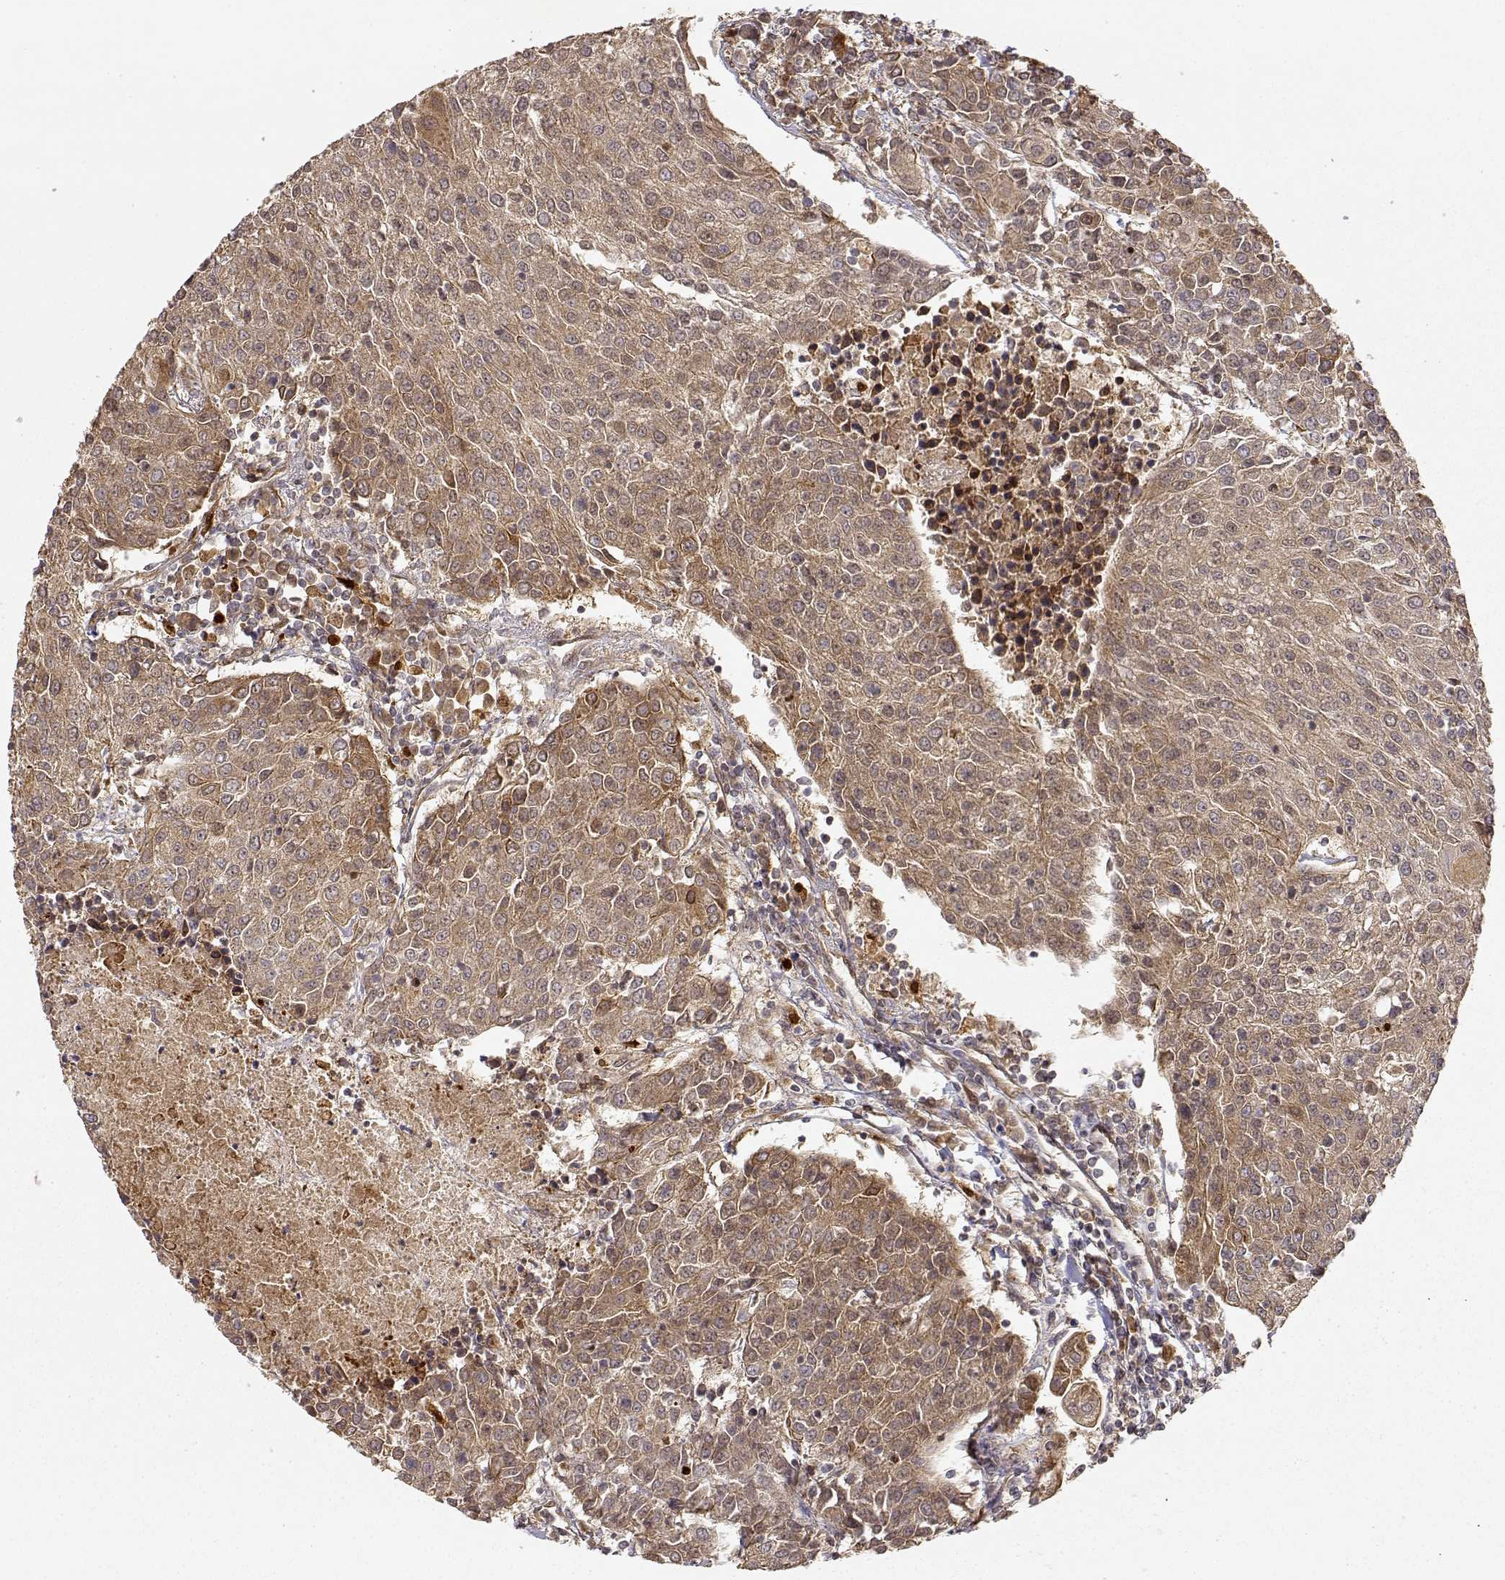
{"staining": {"intensity": "moderate", "quantity": ">75%", "location": "cytoplasmic/membranous"}, "tissue": "urothelial cancer", "cell_type": "Tumor cells", "image_type": "cancer", "snomed": [{"axis": "morphology", "description": "Urothelial carcinoma, High grade"}, {"axis": "topography", "description": "Urinary bladder"}], "caption": "The photomicrograph shows a brown stain indicating the presence of a protein in the cytoplasmic/membranous of tumor cells in urothelial carcinoma (high-grade).", "gene": "CDK5RAP2", "patient": {"sex": "female", "age": 85}}